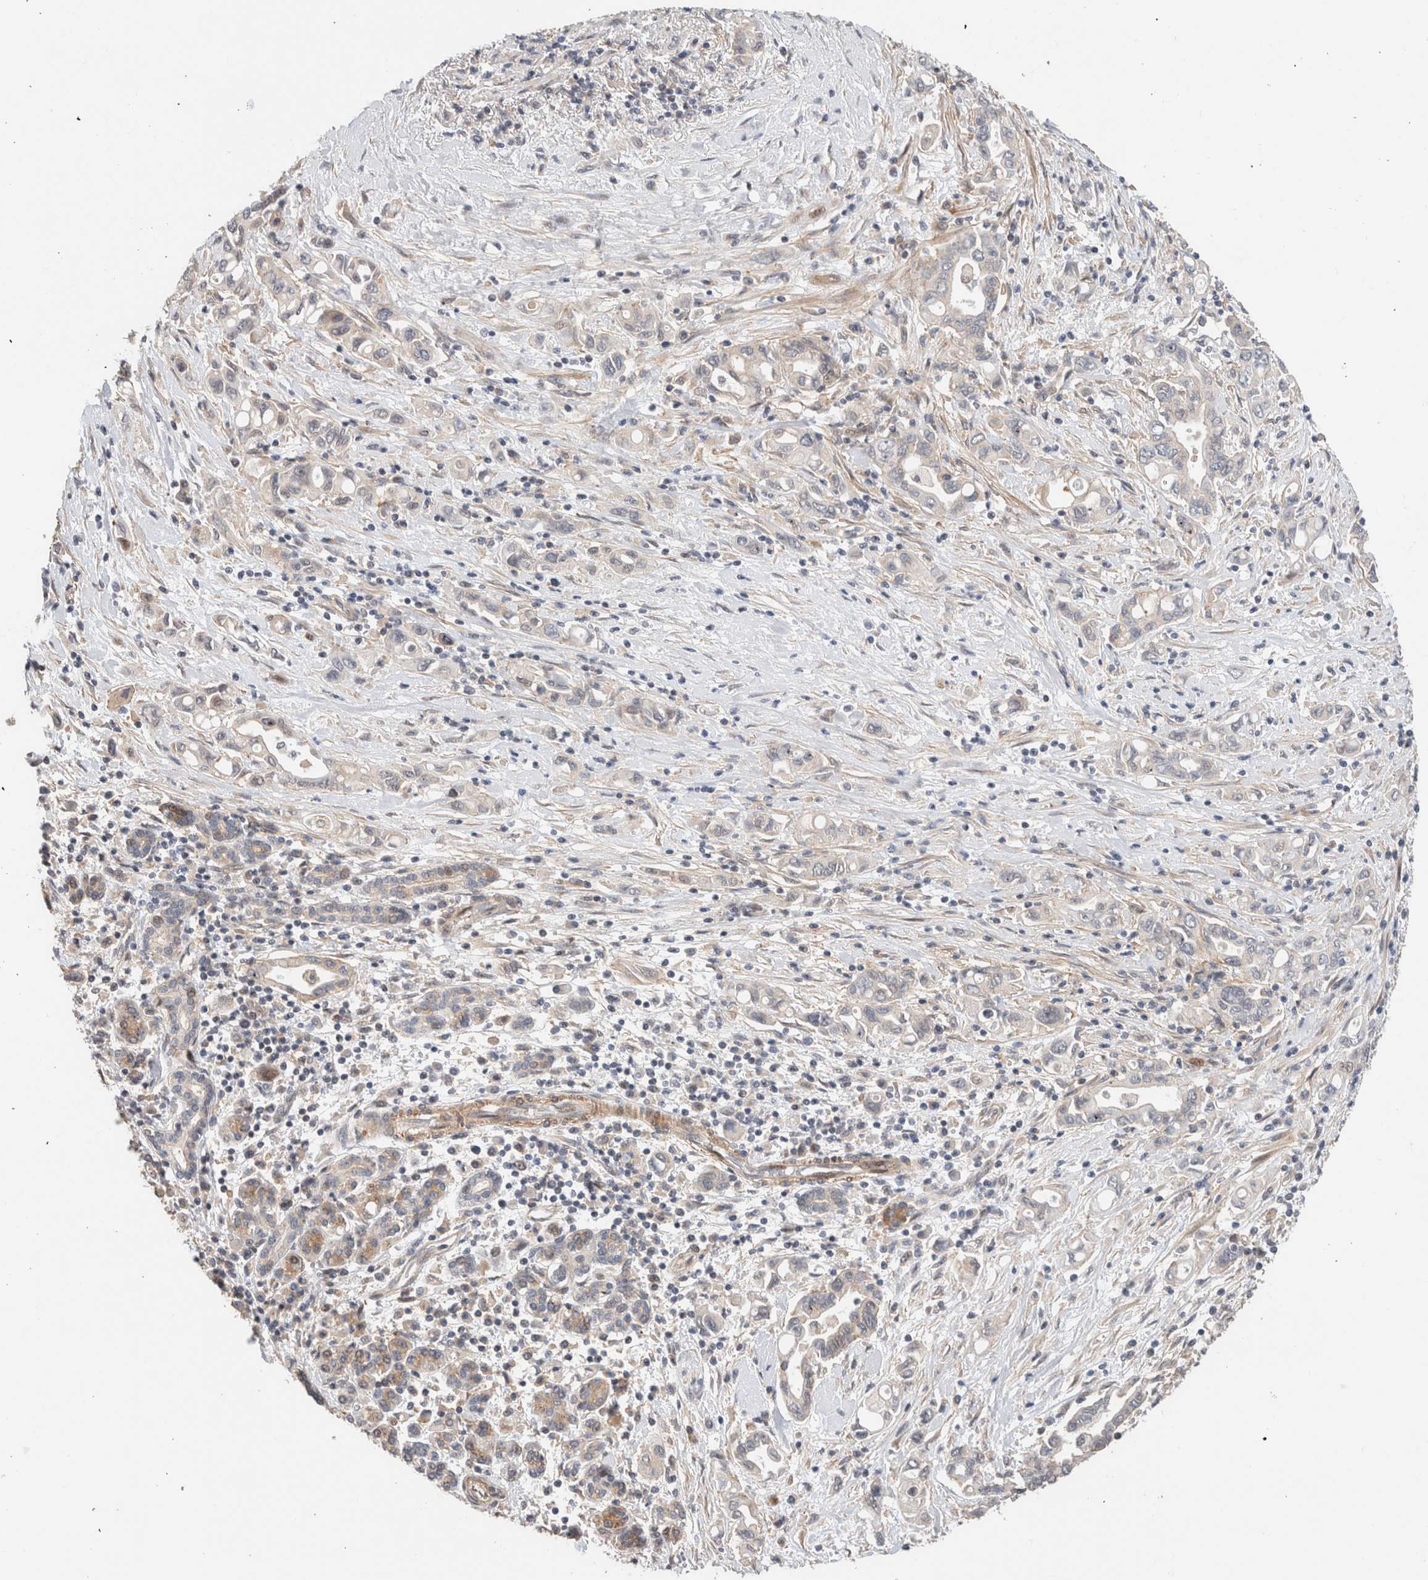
{"staining": {"intensity": "negative", "quantity": "none", "location": "none"}, "tissue": "pancreatic cancer", "cell_type": "Tumor cells", "image_type": "cancer", "snomed": [{"axis": "morphology", "description": "Adenocarcinoma, NOS"}, {"axis": "topography", "description": "Pancreas"}], "caption": "Human pancreatic cancer (adenocarcinoma) stained for a protein using IHC demonstrates no staining in tumor cells.", "gene": "ID3", "patient": {"sex": "female", "age": 57}}